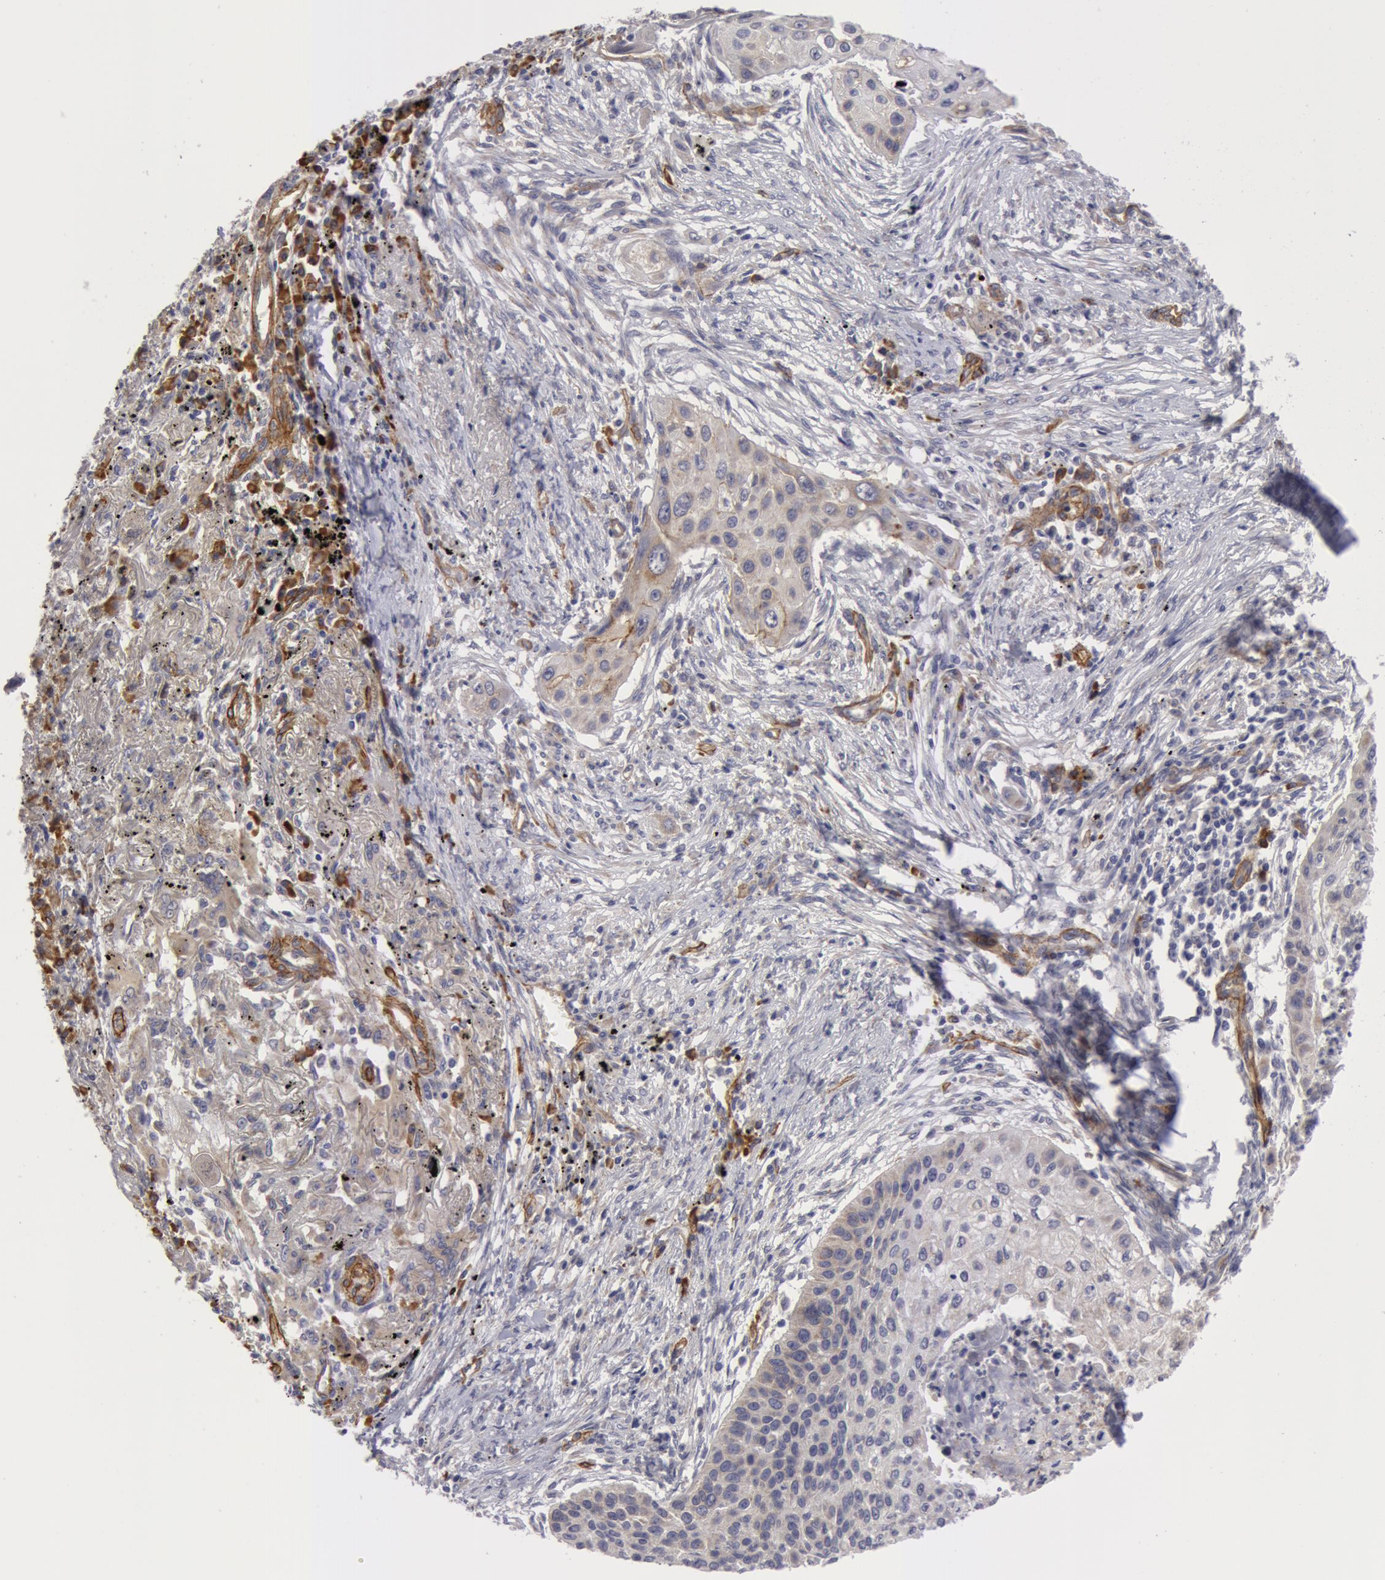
{"staining": {"intensity": "weak", "quantity": "<25%", "location": "cytoplasmic/membranous"}, "tissue": "lung cancer", "cell_type": "Tumor cells", "image_type": "cancer", "snomed": [{"axis": "morphology", "description": "Squamous cell carcinoma, NOS"}, {"axis": "topography", "description": "Lung"}], "caption": "An image of human lung cancer (squamous cell carcinoma) is negative for staining in tumor cells.", "gene": "IL23A", "patient": {"sex": "male", "age": 71}}